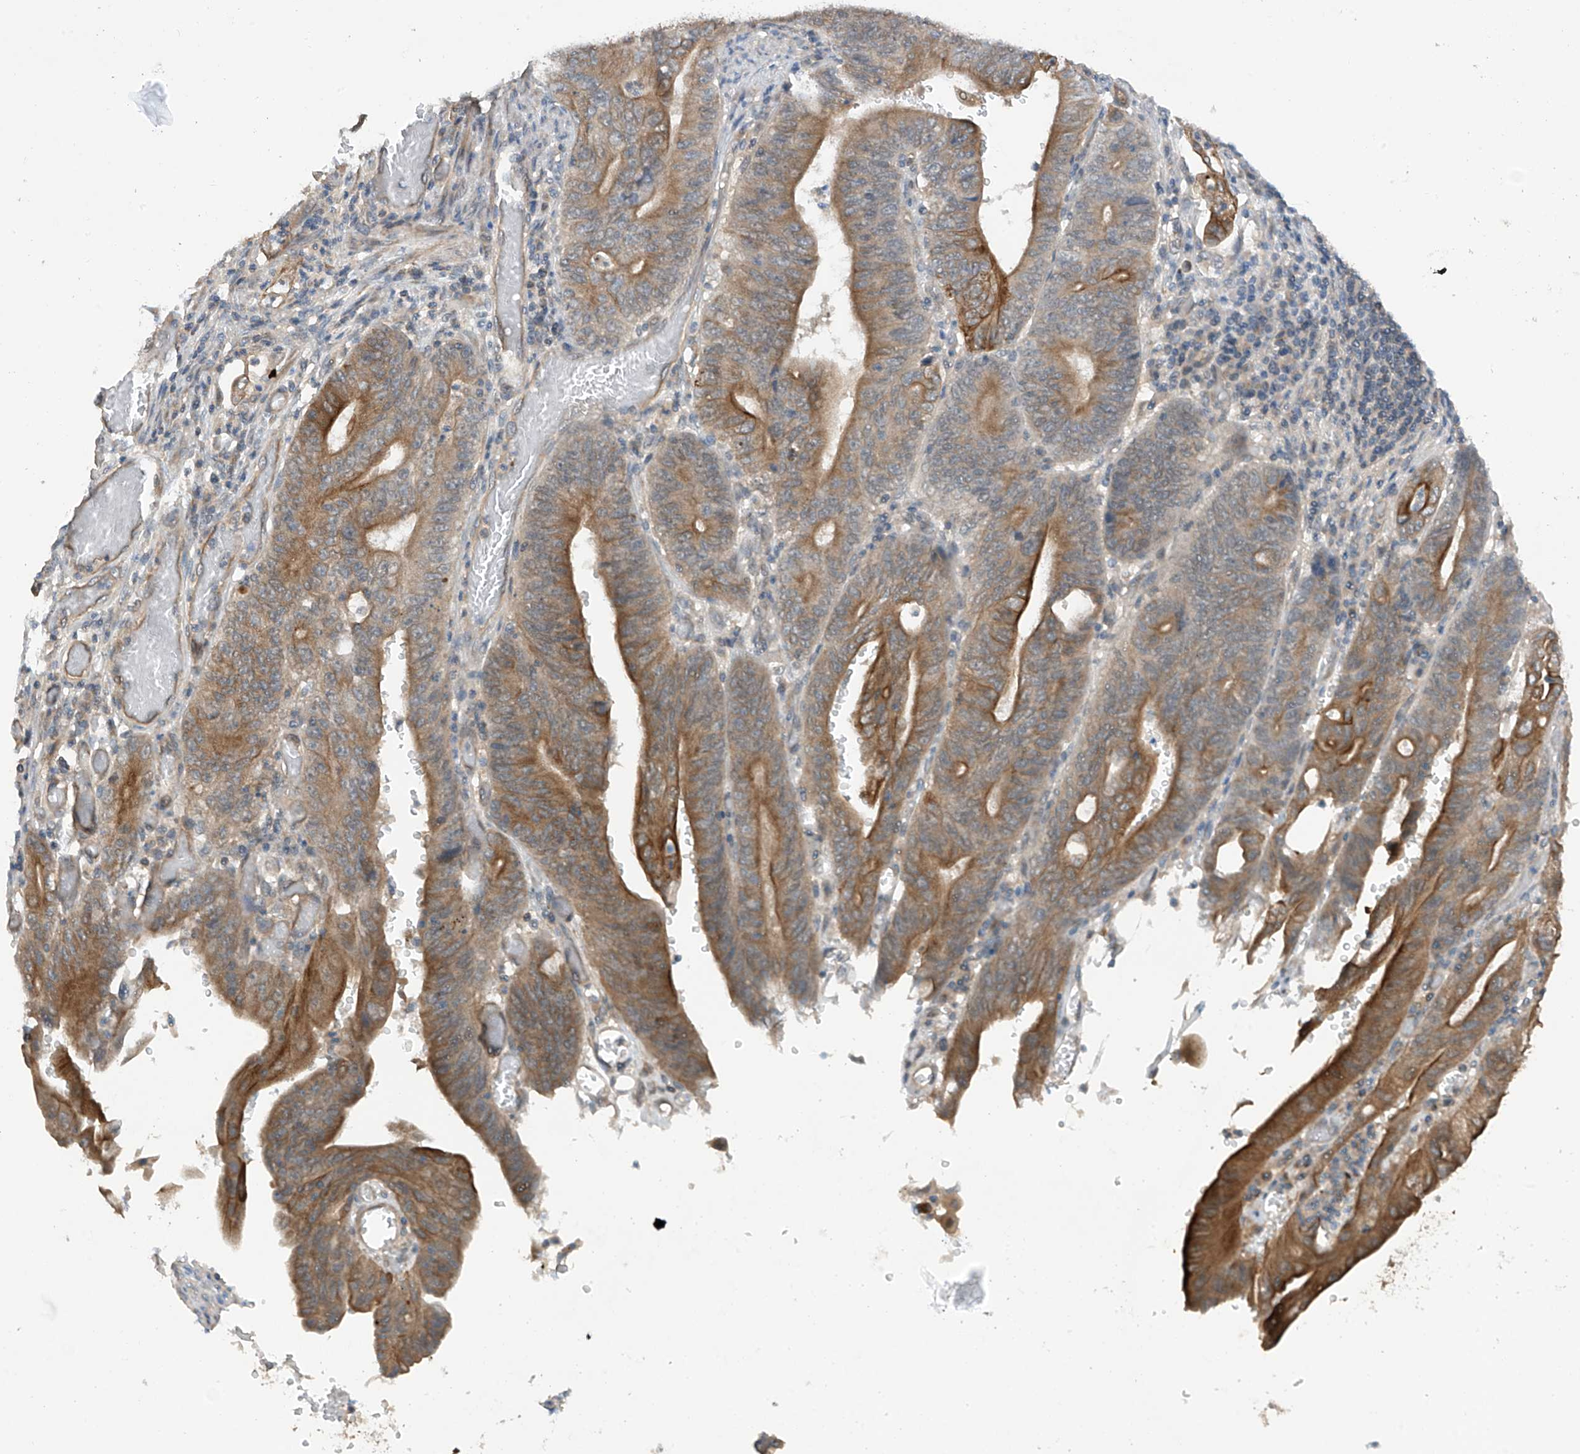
{"staining": {"intensity": "strong", "quantity": "25%-75%", "location": "cytoplasmic/membranous"}, "tissue": "stomach cancer", "cell_type": "Tumor cells", "image_type": "cancer", "snomed": [{"axis": "morphology", "description": "Adenocarcinoma, NOS"}, {"axis": "topography", "description": "Stomach"}], "caption": "Immunohistochemistry staining of adenocarcinoma (stomach), which shows high levels of strong cytoplasmic/membranous staining in approximately 25%-75% of tumor cells indicating strong cytoplasmic/membranous protein expression. The staining was performed using DAB (3,3'-diaminobenzidine) (brown) for protein detection and nuclei were counterstained in hematoxylin (blue).", "gene": "RPAIN", "patient": {"sex": "female", "age": 73}}